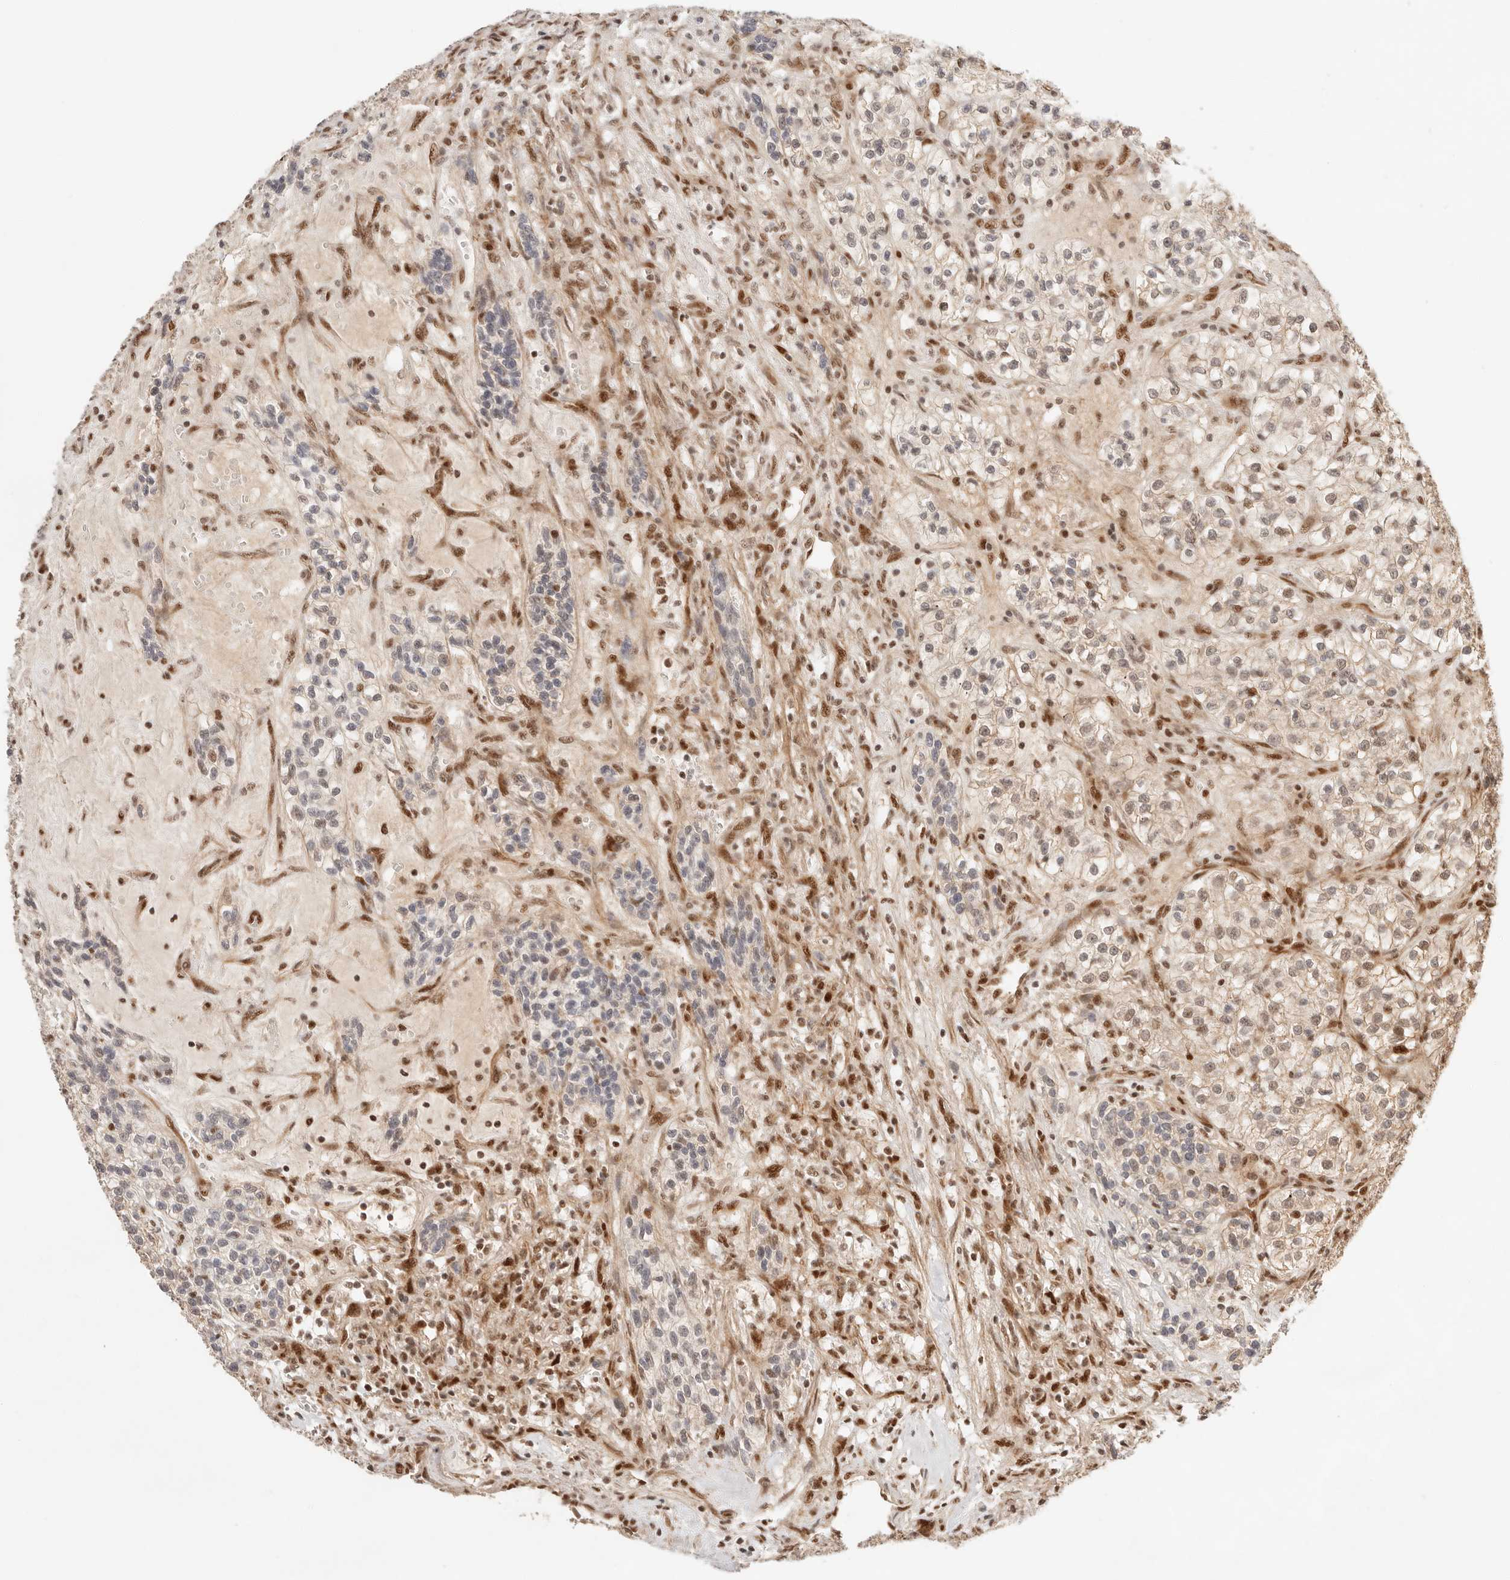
{"staining": {"intensity": "weak", "quantity": "<25%", "location": "nuclear"}, "tissue": "renal cancer", "cell_type": "Tumor cells", "image_type": "cancer", "snomed": [{"axis": "morphology", "description": "Adenocarcinoma, NOS"}, {"axis": "topography", "description": "Kidney"}], "caption": "Tumor cells show no significant protein expression in renal cancer.", "gene": "GTF2E2", "patient": {"sex": "female", "age": 57}}